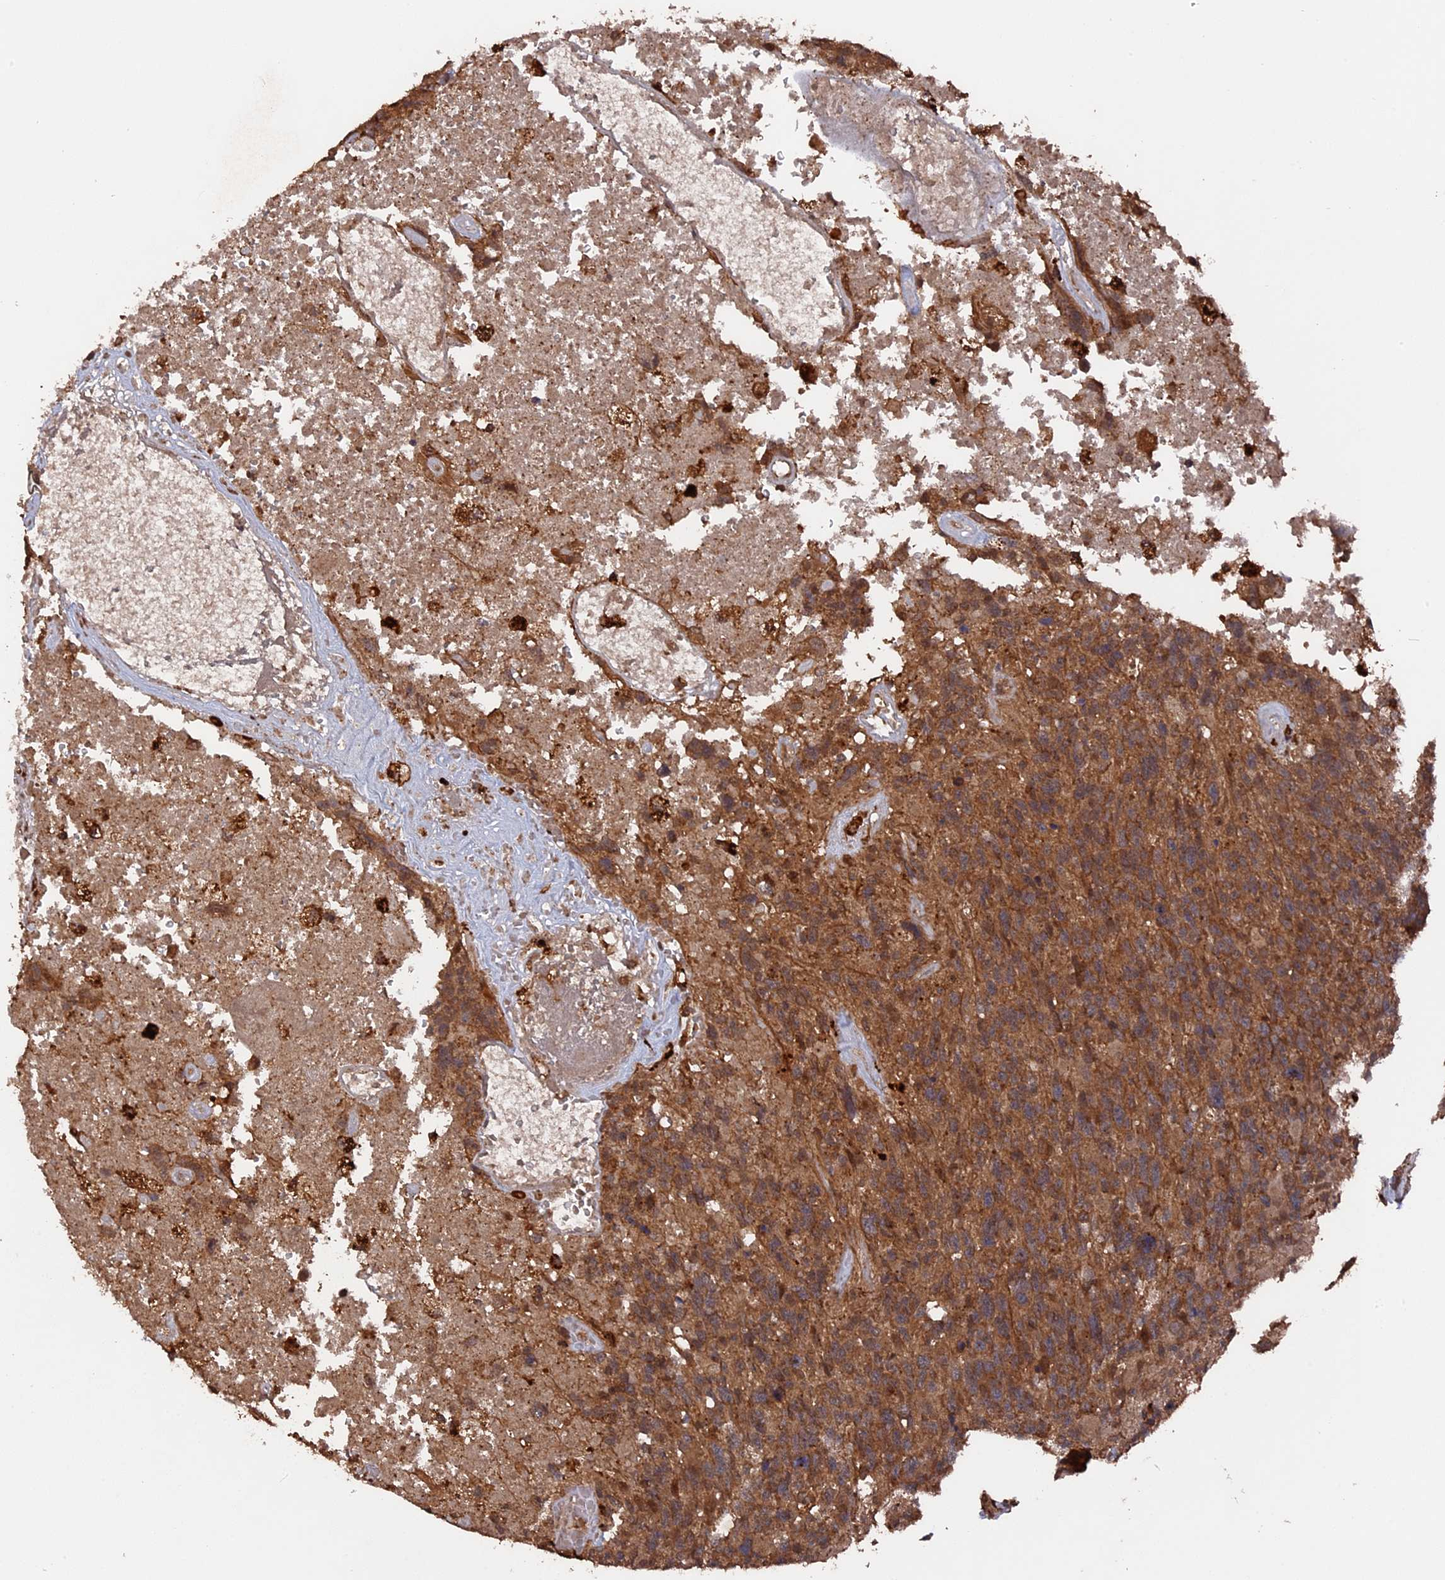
{"staining": {"intensity": "moderate", "quantity": ">75%", "location": "cytoplasmic/membranous"}, "tissue": "glioma", "cell_type": "Tumor cells", "image_type": "cancer", "snomed": [{"axis": "morphology", "description": "Glioma, malignant, High grade"}, {"axis": "topography", "description": "Brain"}], "caption": "Glioma stained with immunohistochemistry (IHC) reveals moderate cytoplasmic/membranous positivity in approximately >75% of tumor cells. (IHC, brightfield microscopy, high magnification).", "gene": "TELO2", "patient": {"sex": "male", "age": 76}}